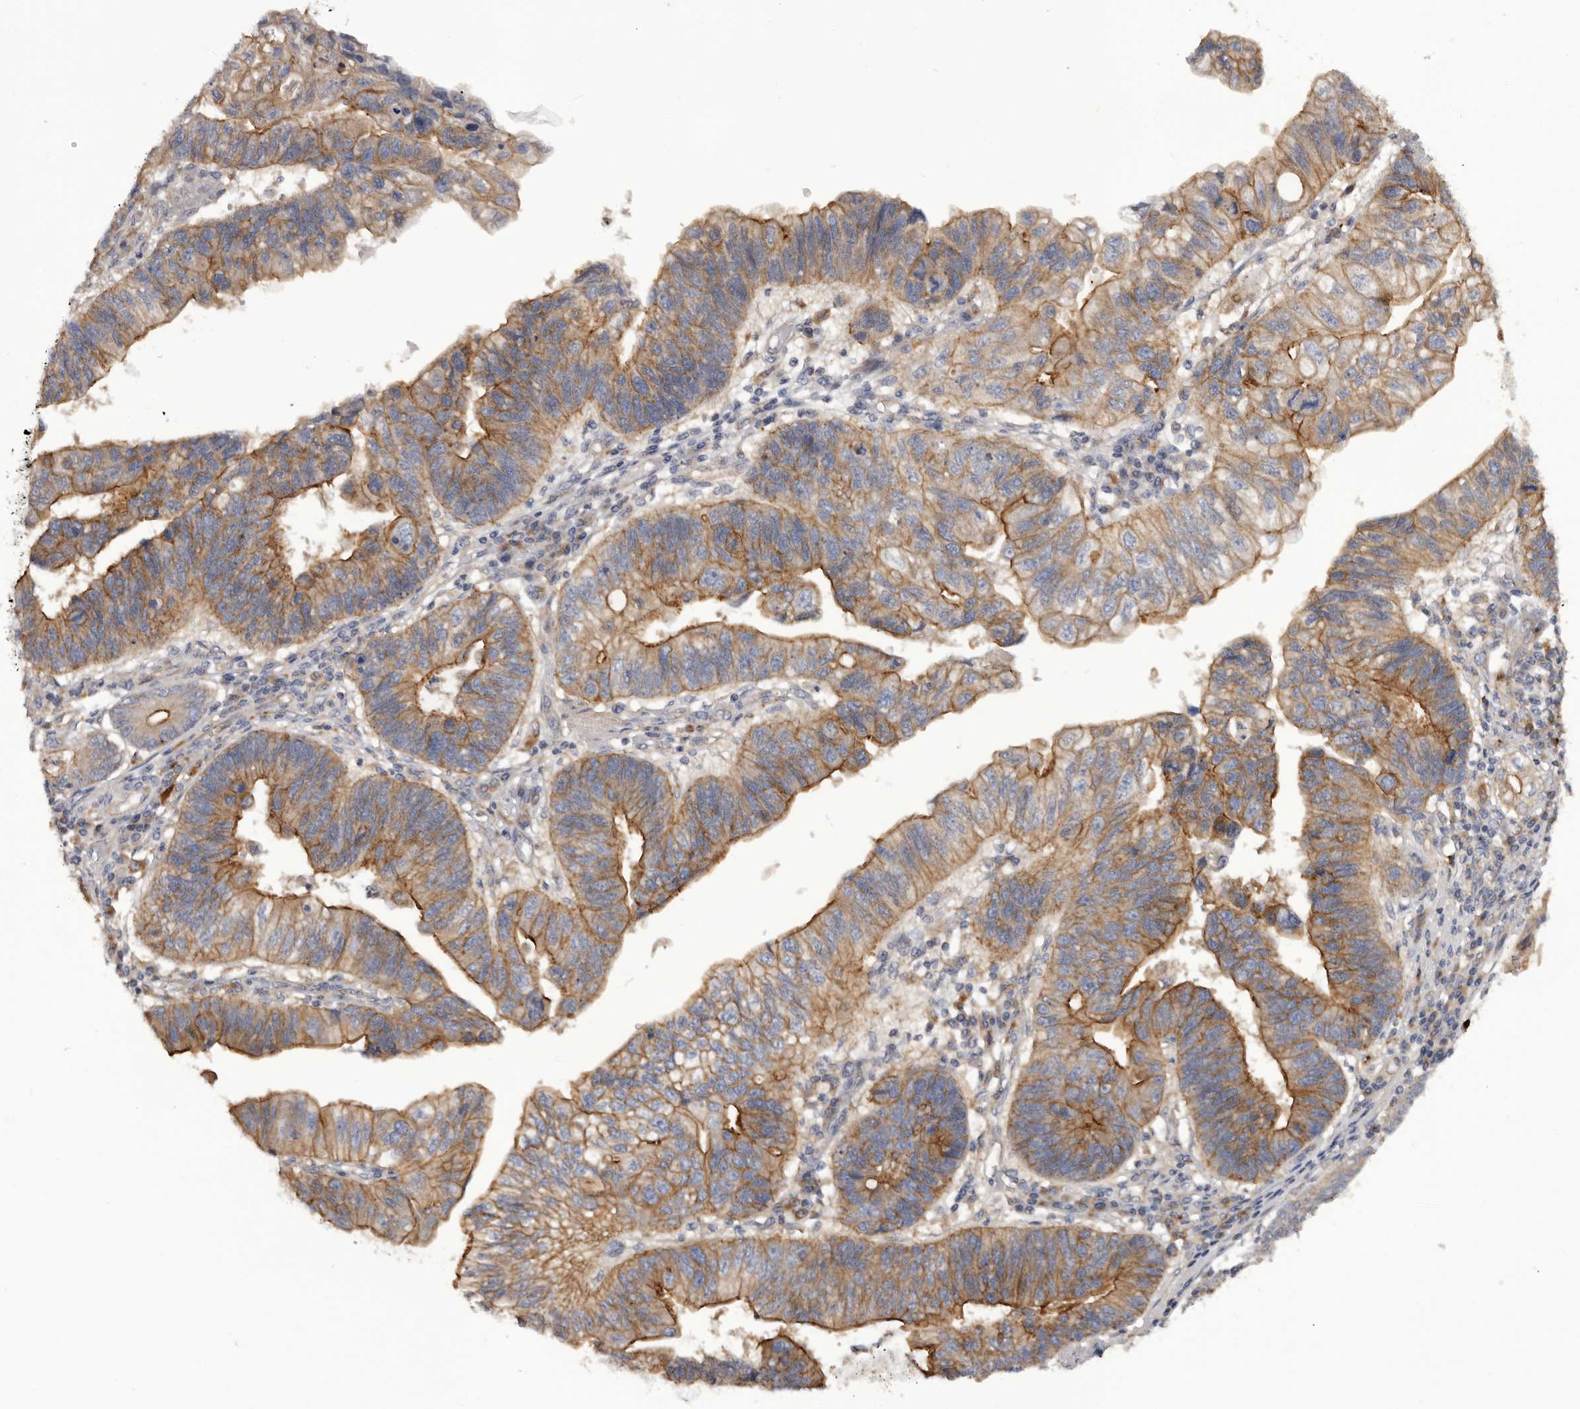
{"staining": {"intensity": "moderate", "quantity": "25%-75%", "location": "cytoplasmic/membranous"}, "tissue": "stomach cancer", "cell_type": "Tumor cells", "image_type": "cancer", "snomed": [{"axis": "morphology", "description": "Adenocarcinoma, NOS"}, {"axis": "topography", "description": "Stomach"}], "caption": "High-magnification brightfield microscopy of stomach cancer stained with DAB (3,3'-diaminobenzidine) (brown) and counterstained with hematoxylin (blue). tumor cells exhibit moderate cytoplasmic/membranous staining is appreciated in approximately25%-75% of cells.", "gene": "INKA2", "patient": {"sex": "male", "age": 59}}